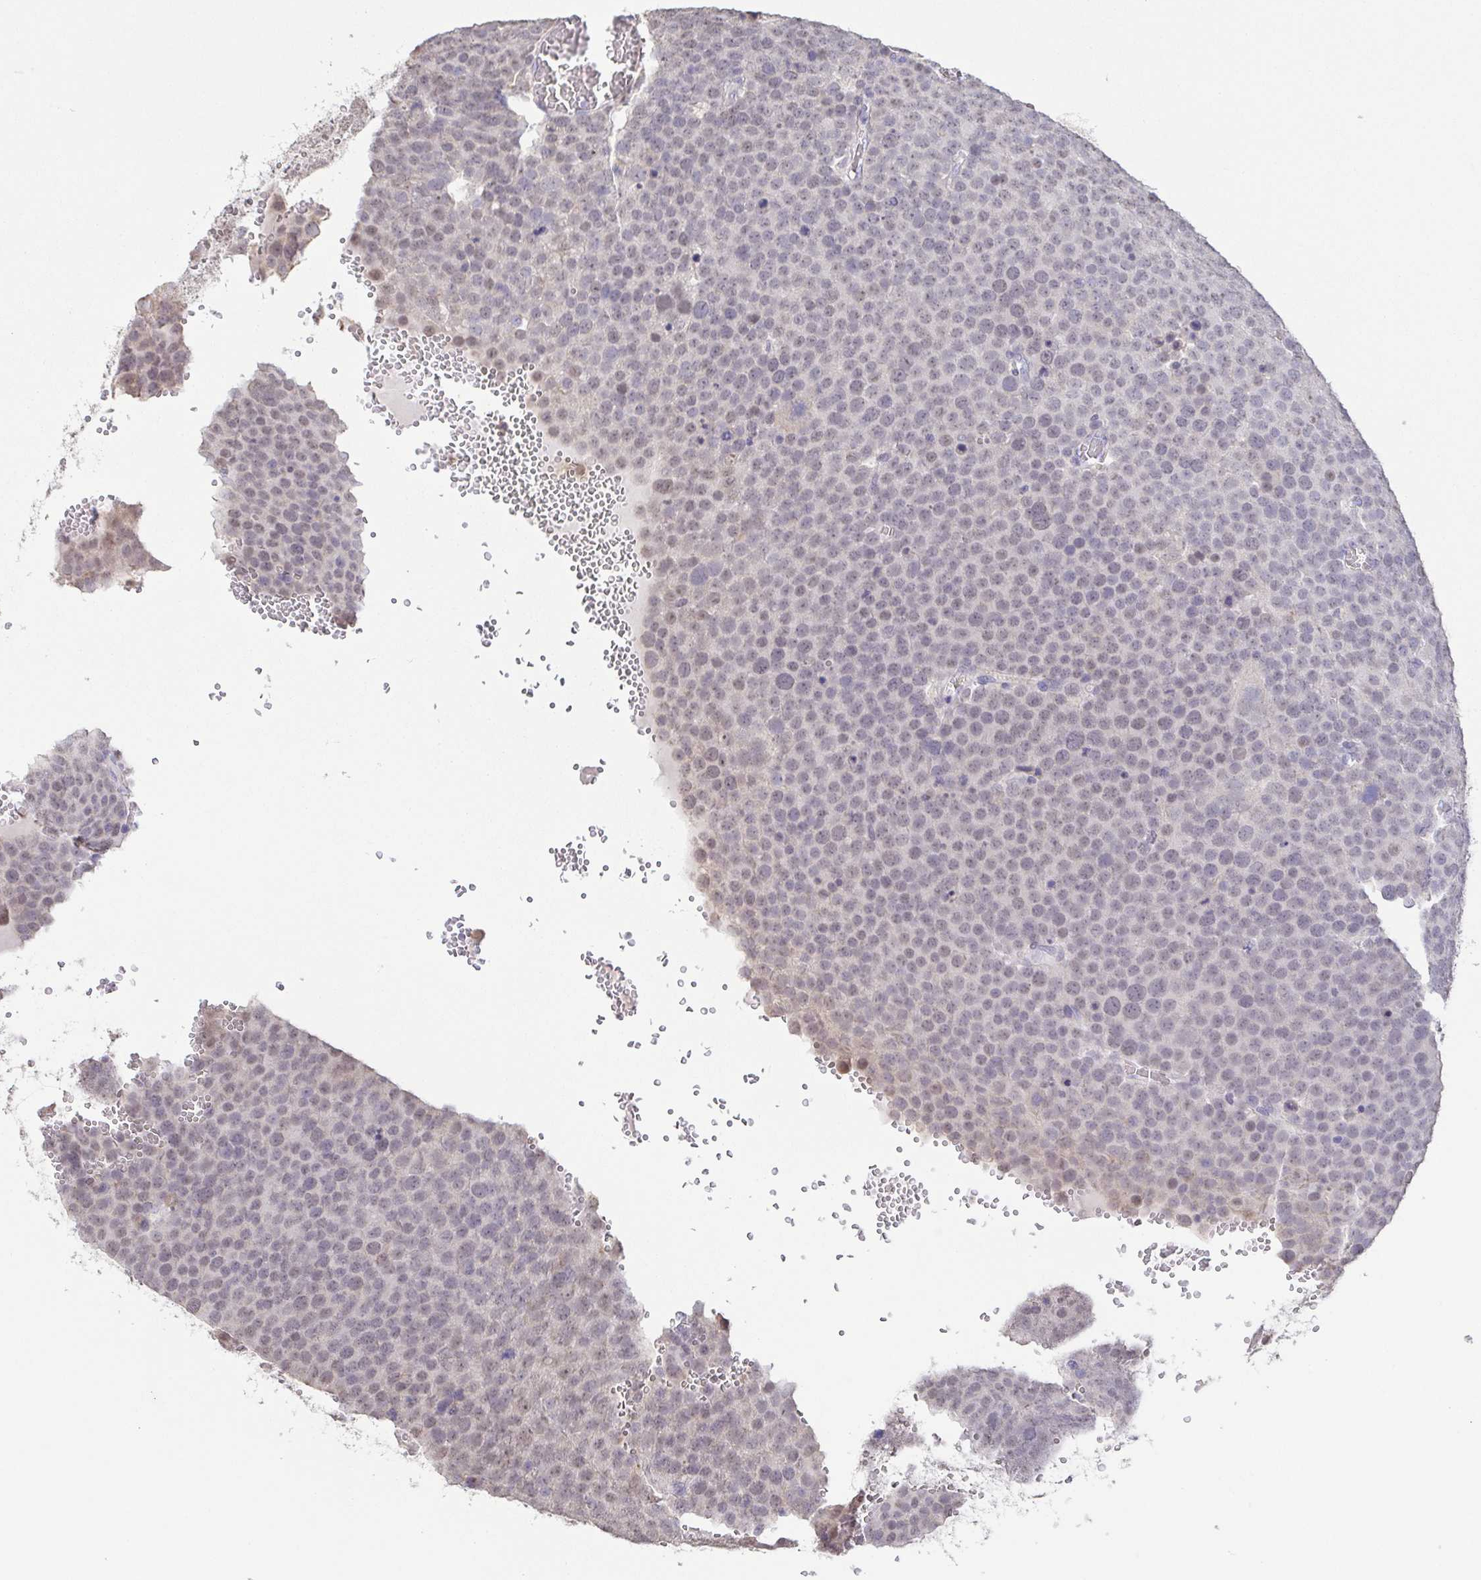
{"staining": {"intensity": "weak", "quantity": "<25%", "location": "nuclear"}, "tissue": "testis cancer", "cell_type": "Tumor cells", "image_type": "cancer", "snomed": [{"axis": "morphology", "description": "Seminoma, NOS"}, {"axis": "topography", "description": "Testis"}], "caption": "Testis cancer was stained to show a protein in brown. There is no significant expression in tumor cells. (Immunohistochemistry, brightfield microscopy, high magnification).", "gene": "NEFH", "patient": {"sex": "male", "age": 71}}